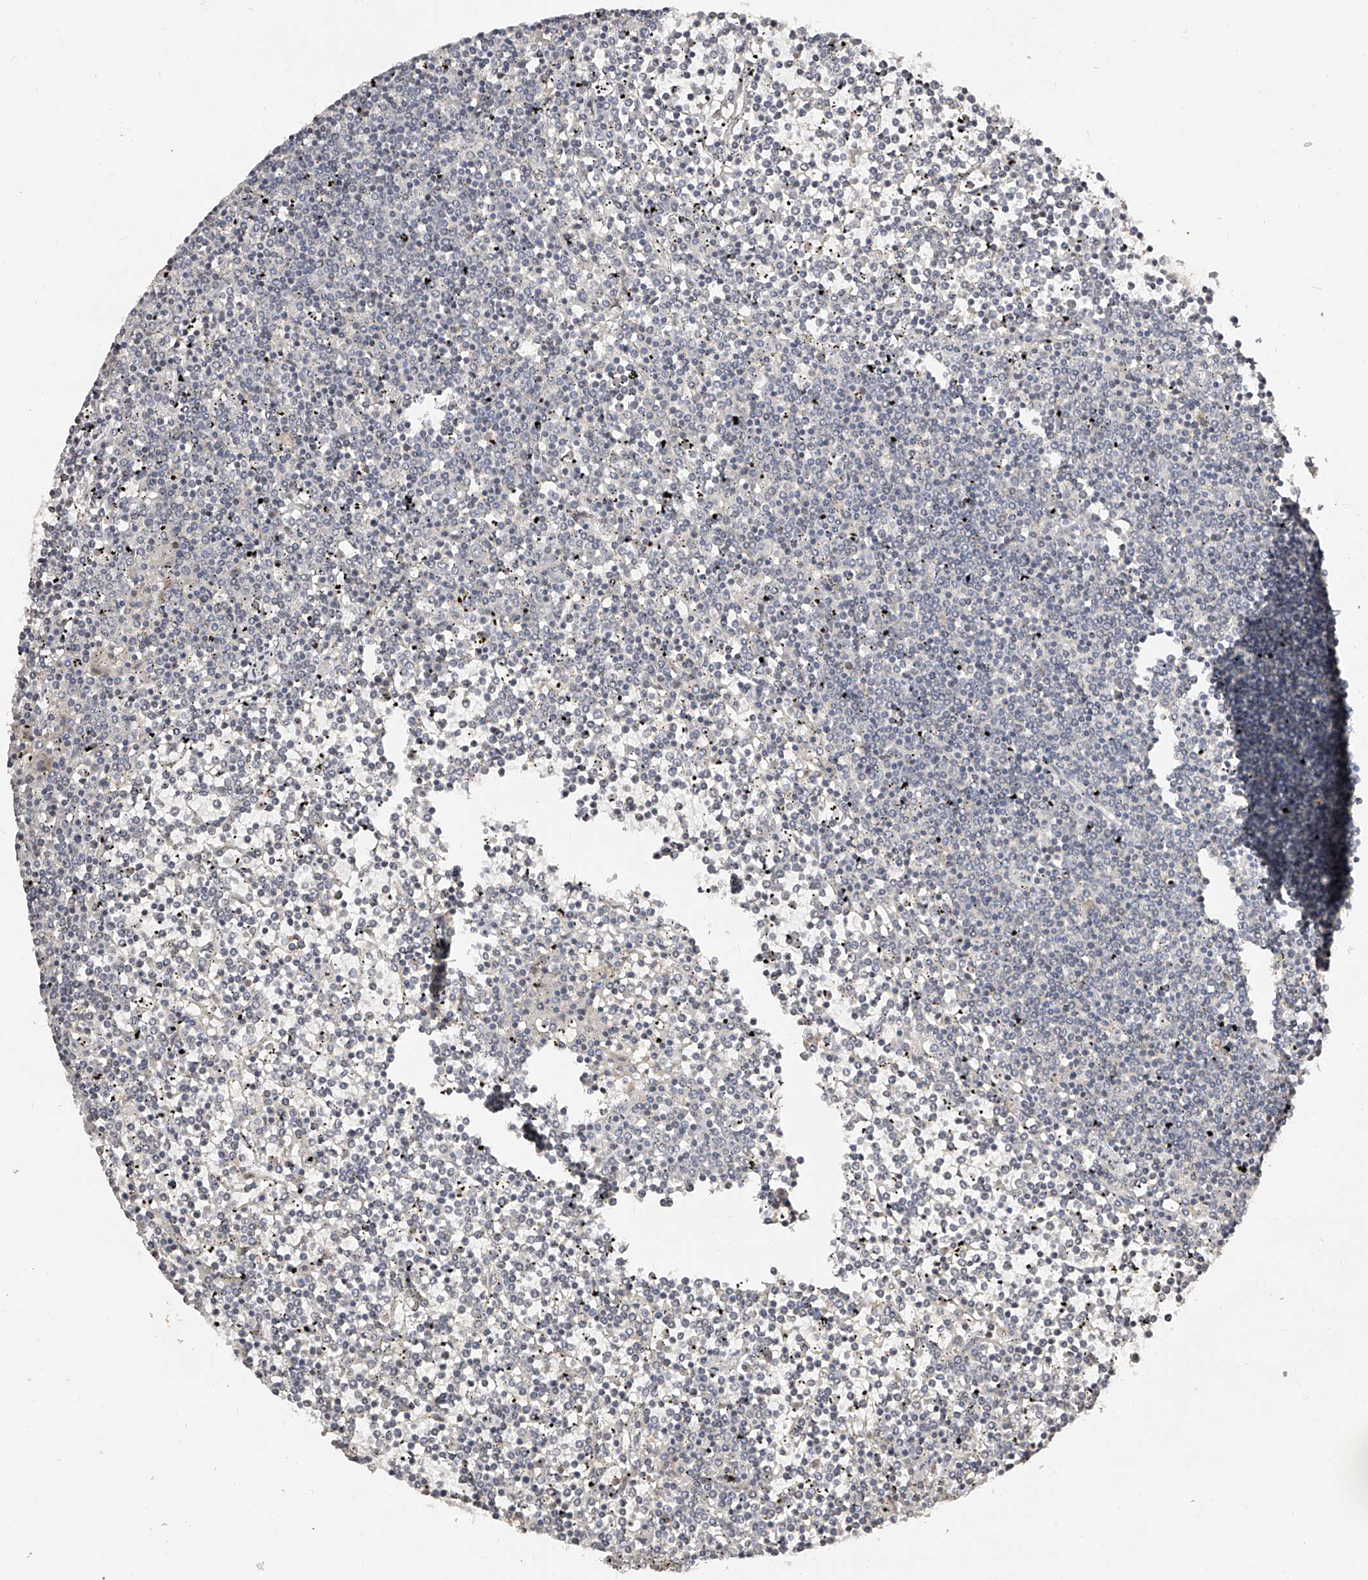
{"staining": {"intensity": "negative", "quantity": "none", "location": "none"}, "tissue": "lymphoma", "cell_type": "Tumor cells", "image_type": "cancer", "snomed": [{"axis": "morphology", "description": "Malignant lymphoma, non-Hodgkin's type, Low grade"}, {"axis": "topography", "description": "Spleen"}], "caption": "Immunohistochemistry (IHC) micrograph of low-grade malignant lymphoma, non-Hodgkin's type stained for a protein (brown), which demonstrates no positivity in tumor cells.", "gene": "ZNF789", "patient": {"sex": "female", "age": 19}}